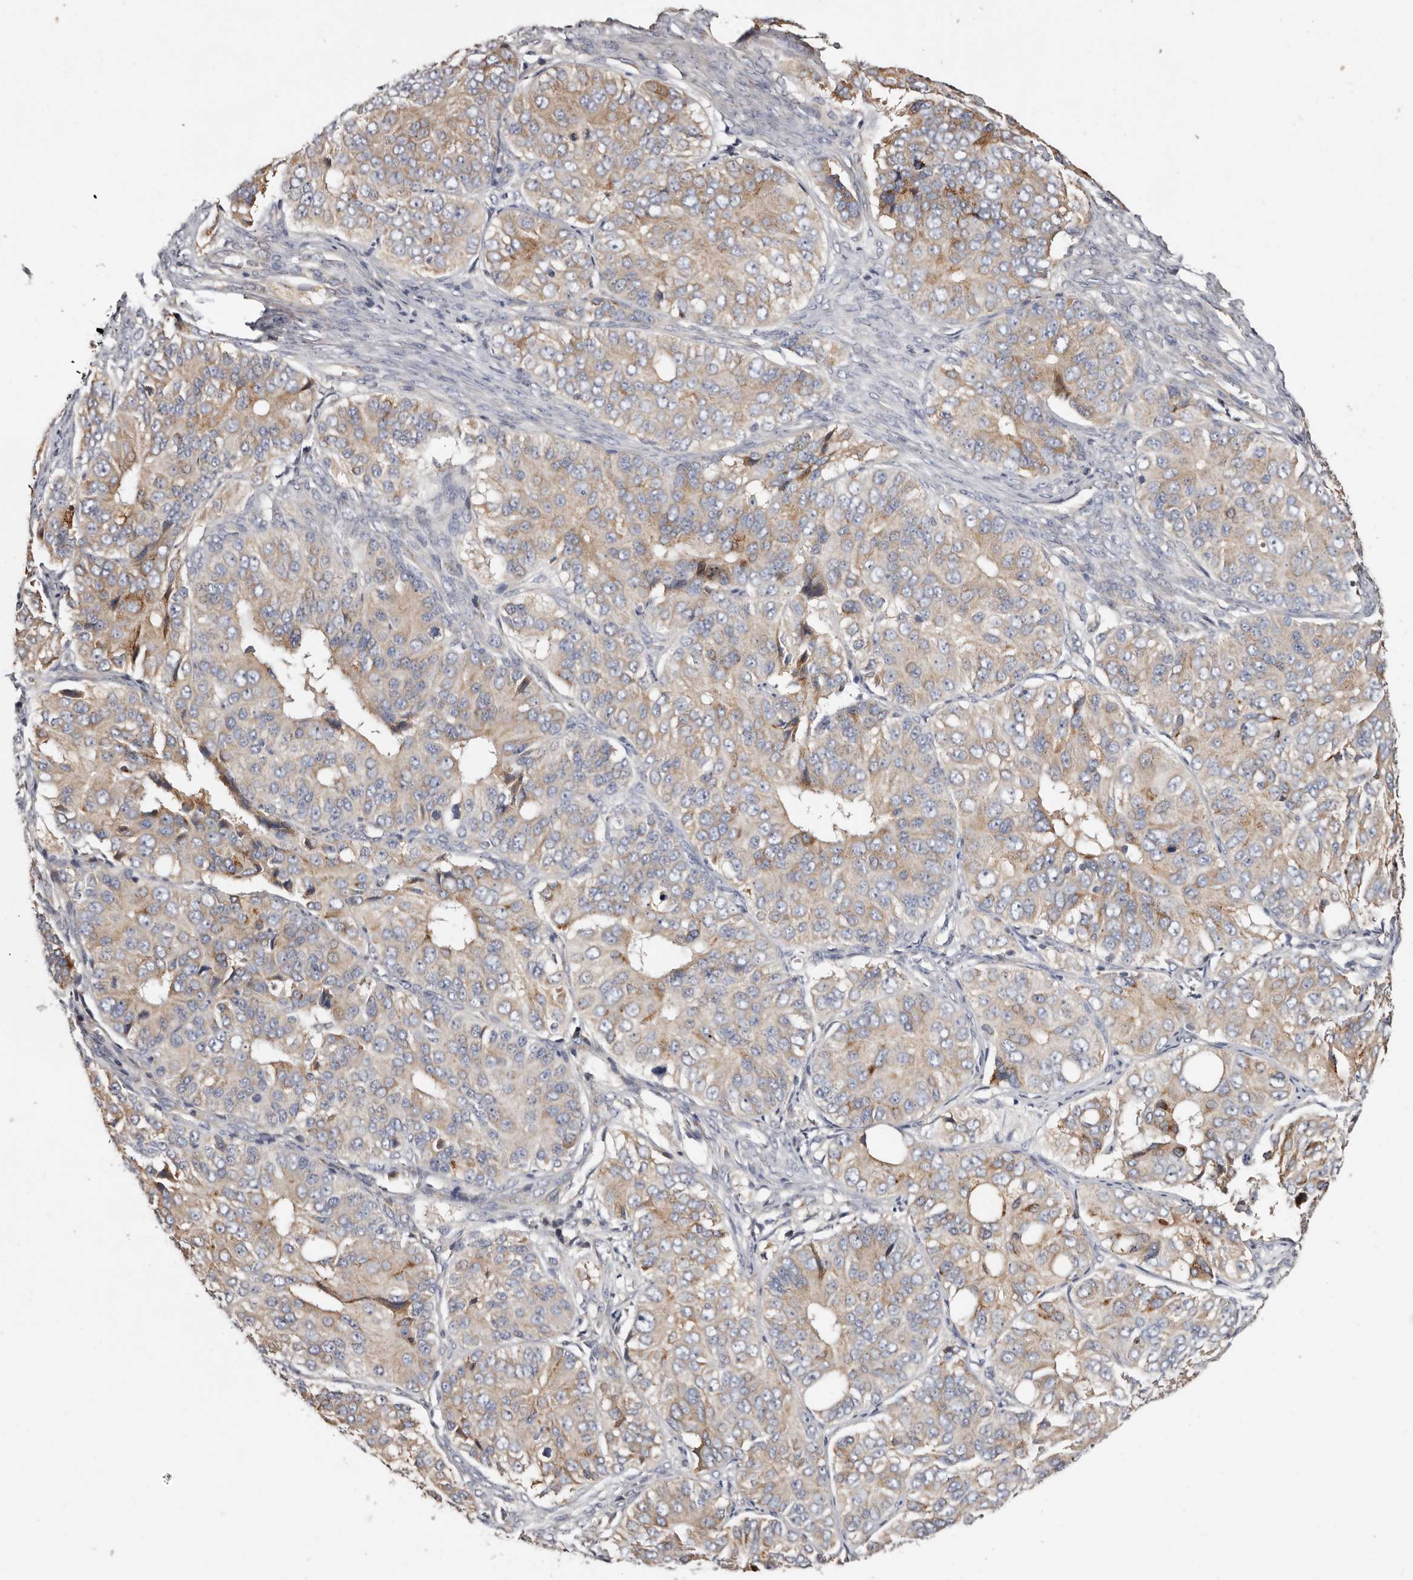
{"staining": {"intensity": "weak", "quantity": ">75%", "location": "cytoplasmic/membranous"}, "tissue": "ovarian cancer", "cell_type": "Tumor cells", "image_type": "cancer", "snomed": [{"axis": "morphology", "description": "Carcinoma, endometroid"}, {"axis": "topography", "description": "Ovary"}], "caption": "Protein expression by immunohistochemistry displays weak cytoplasmic/membranous positivity in approximately >75% of tumor cells in ovarian cancer (endometroid carcinoma). Ihc stains the protein of interest in brown and the nuclei are stained blue.", "gene": "ASIC5", "patient": {"sex": "female", "age": 51}}